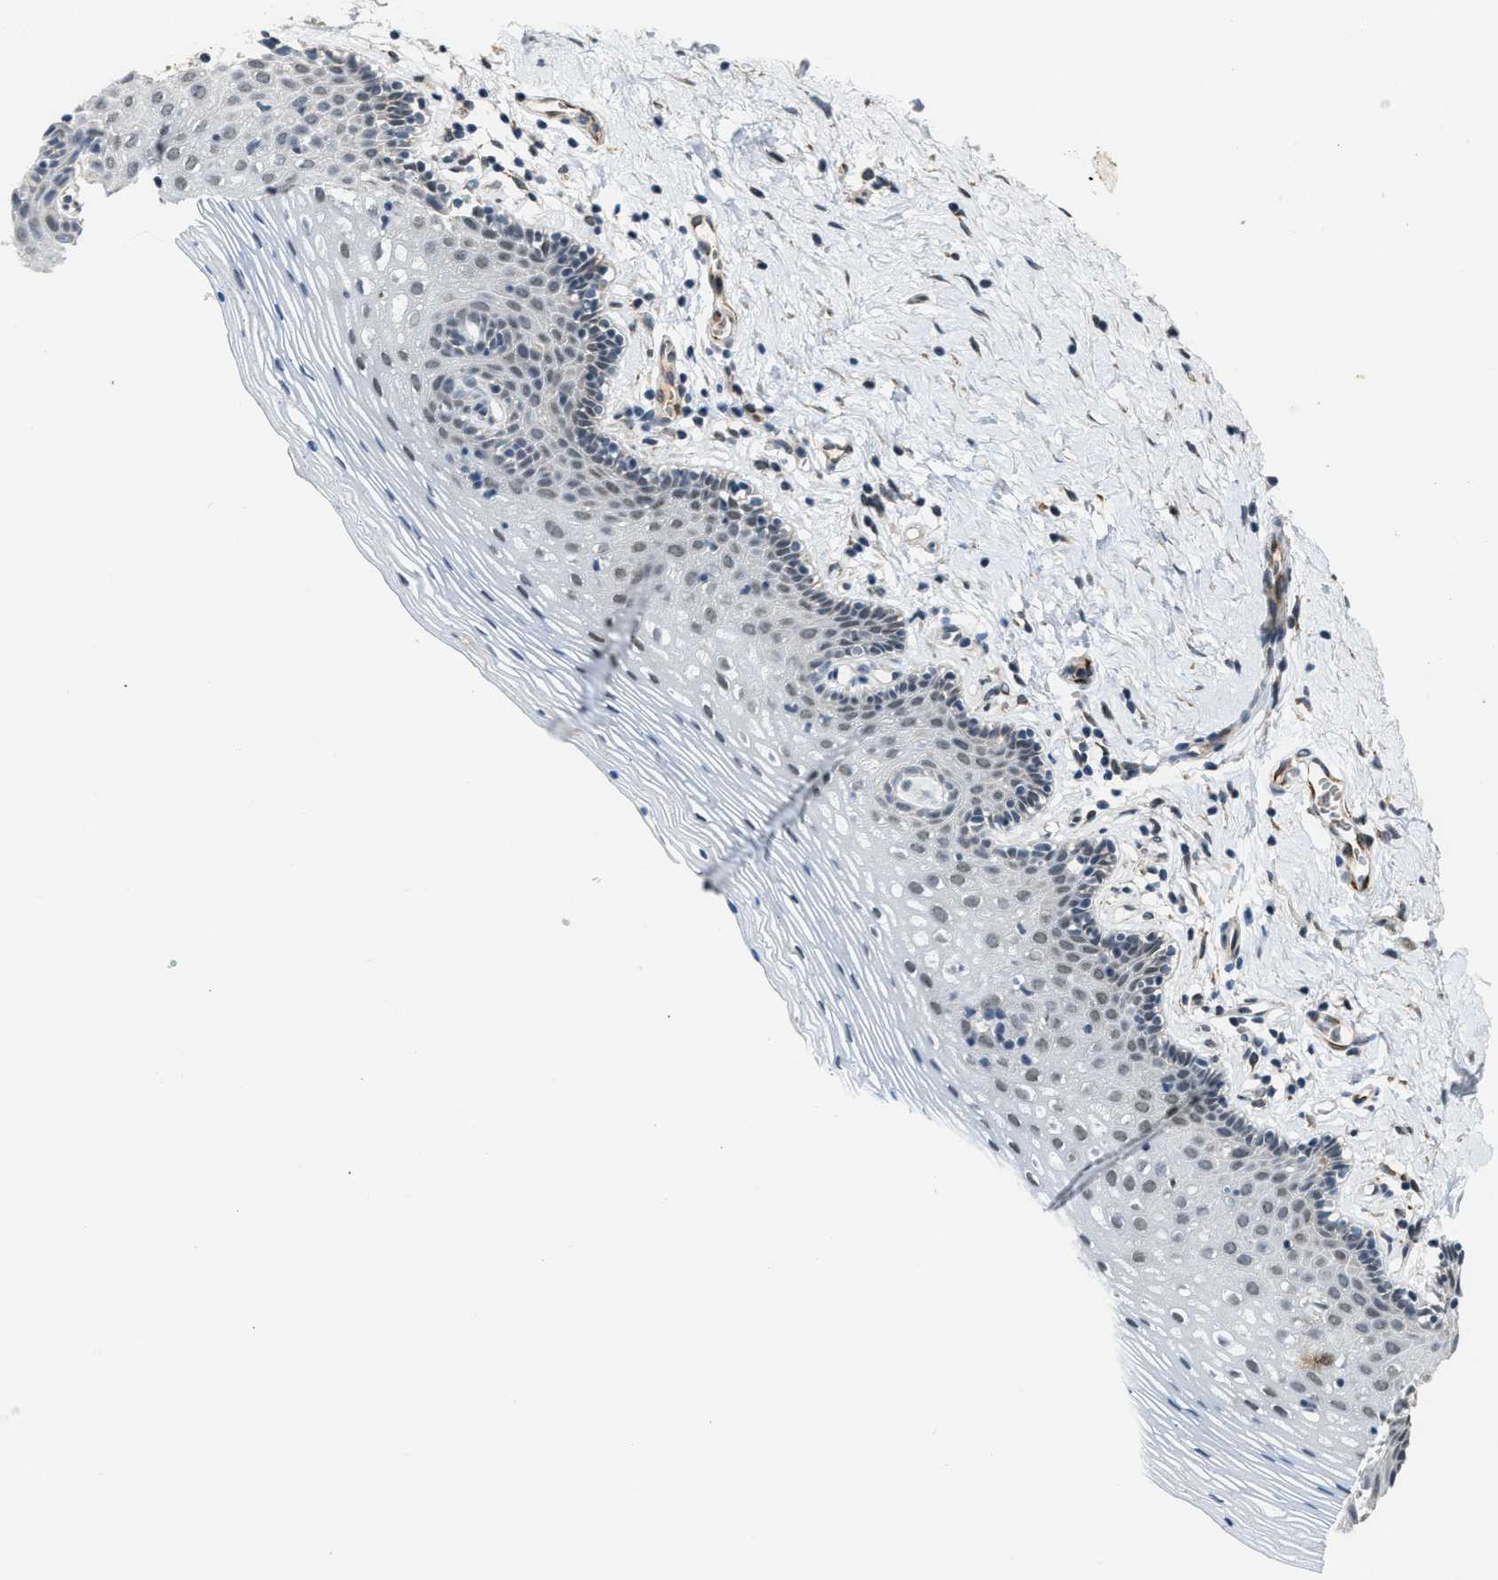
{"staining": {"intensity": "weak", "quantity": "<25%", "location": "nuclear"}, "tissue": "vagina", "cell_type": "Squamous epithelial cells", "image_type": "normal", "snomed": [{"axis": "morphology", "description": "Normal tissue, NOS"}, {"axis": "topography", "description": "Vagina"}], "caption": "A high-resolution image shows immunohistochemistry (IHC) staining of unremarkable vagina, which displays no significant positivity in squamous epithelial cells.", "gene": "KIF24", "patient": {"sex": "female", "age": 32}}